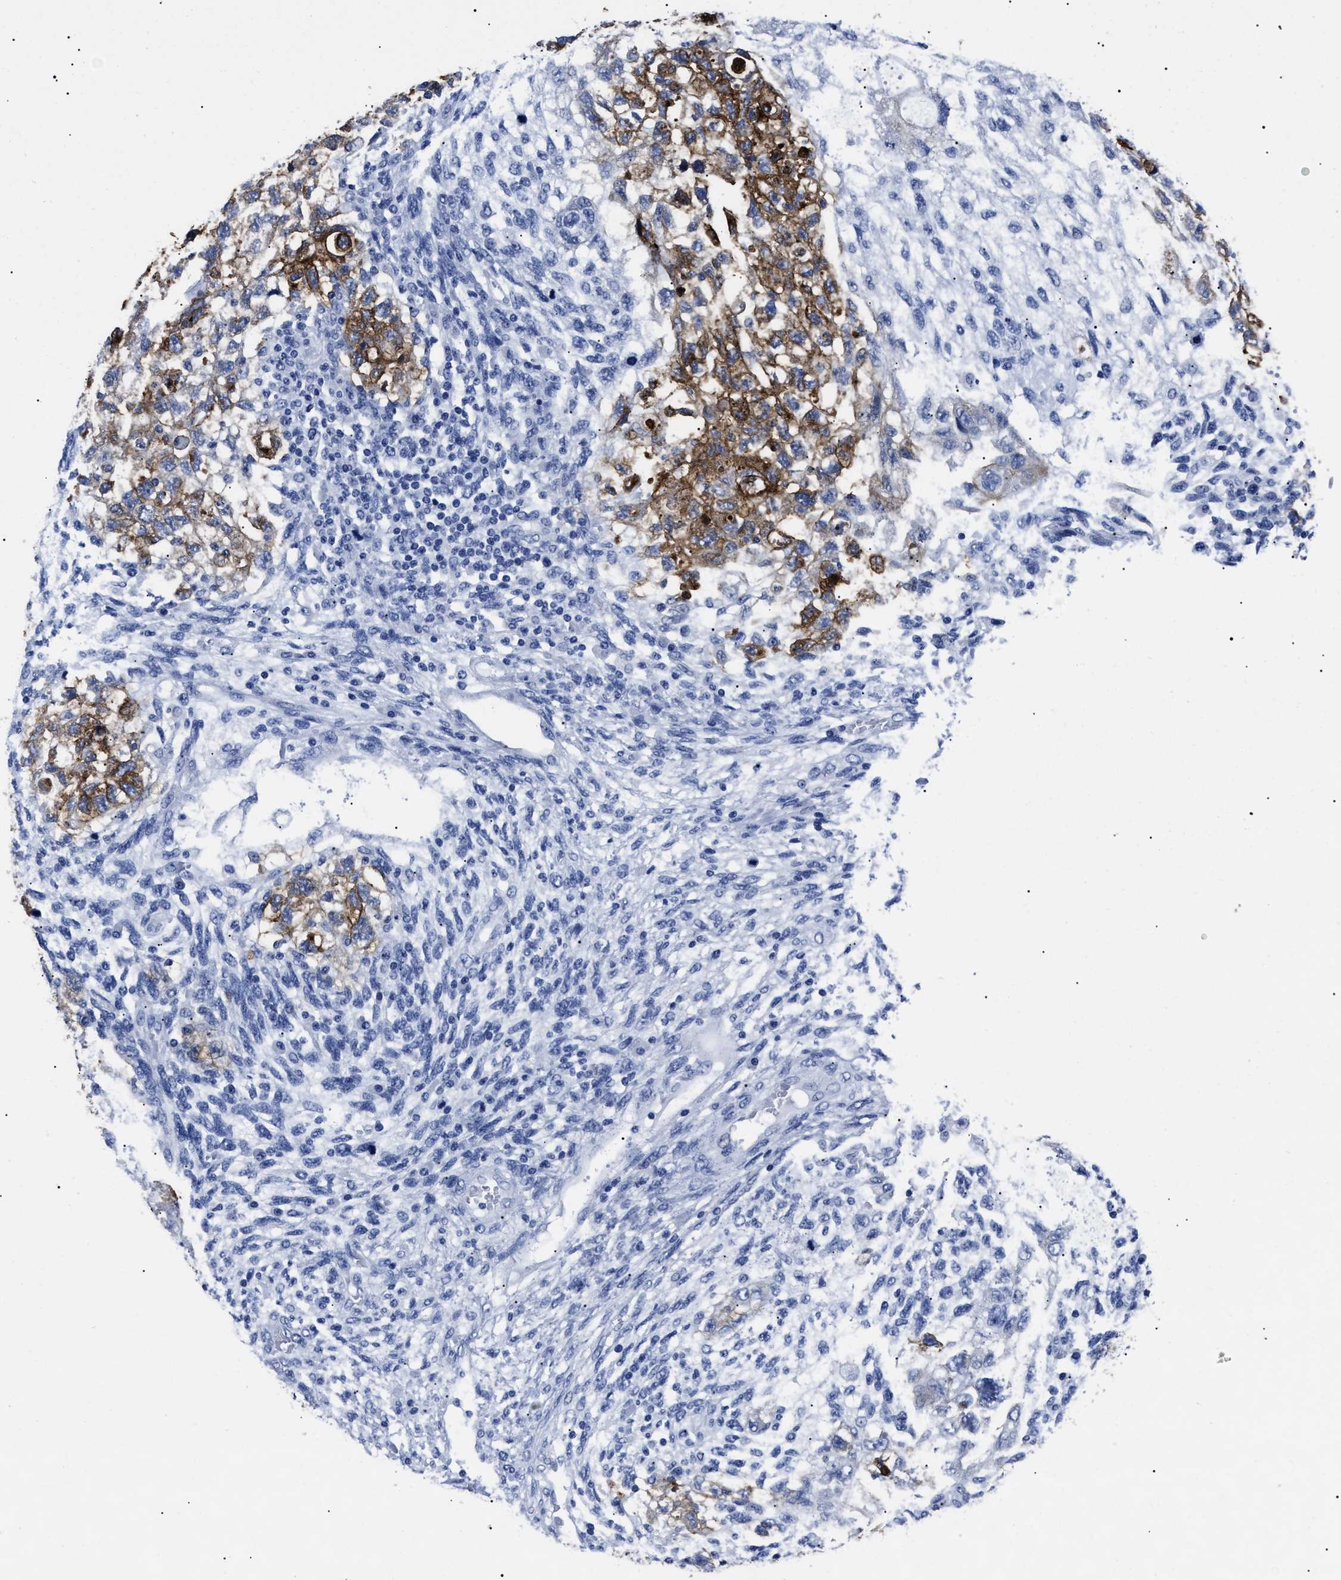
{"staining": {"intensity": "moderate", "quantity": ">75%", "location": "cytoplasmic/membranous"}, "tissue": "testis cancer", "cell_type": "Tumor cells", "image_type": "cancer", "snomed": [{"axis": "morphology", "description": "Normal tissue, NOS"}, {"axis": "morphology", "description": "Carcinoma, Embryonal, NOS"}, {"axis": "topography", "description": "Testis"}], "caption": "A medium amount of moderate cytoplasmic/membranous staining is appreciated in about >75% of tumor cells in testis embryonal carcinoma tissue. The staining is performed using DAB brown chromogen to label protein expression. The nuclei are counter-stained blue using hematoxylin.", "gene": "ALPG", "patient": {"sex": "male", "age": 36}}